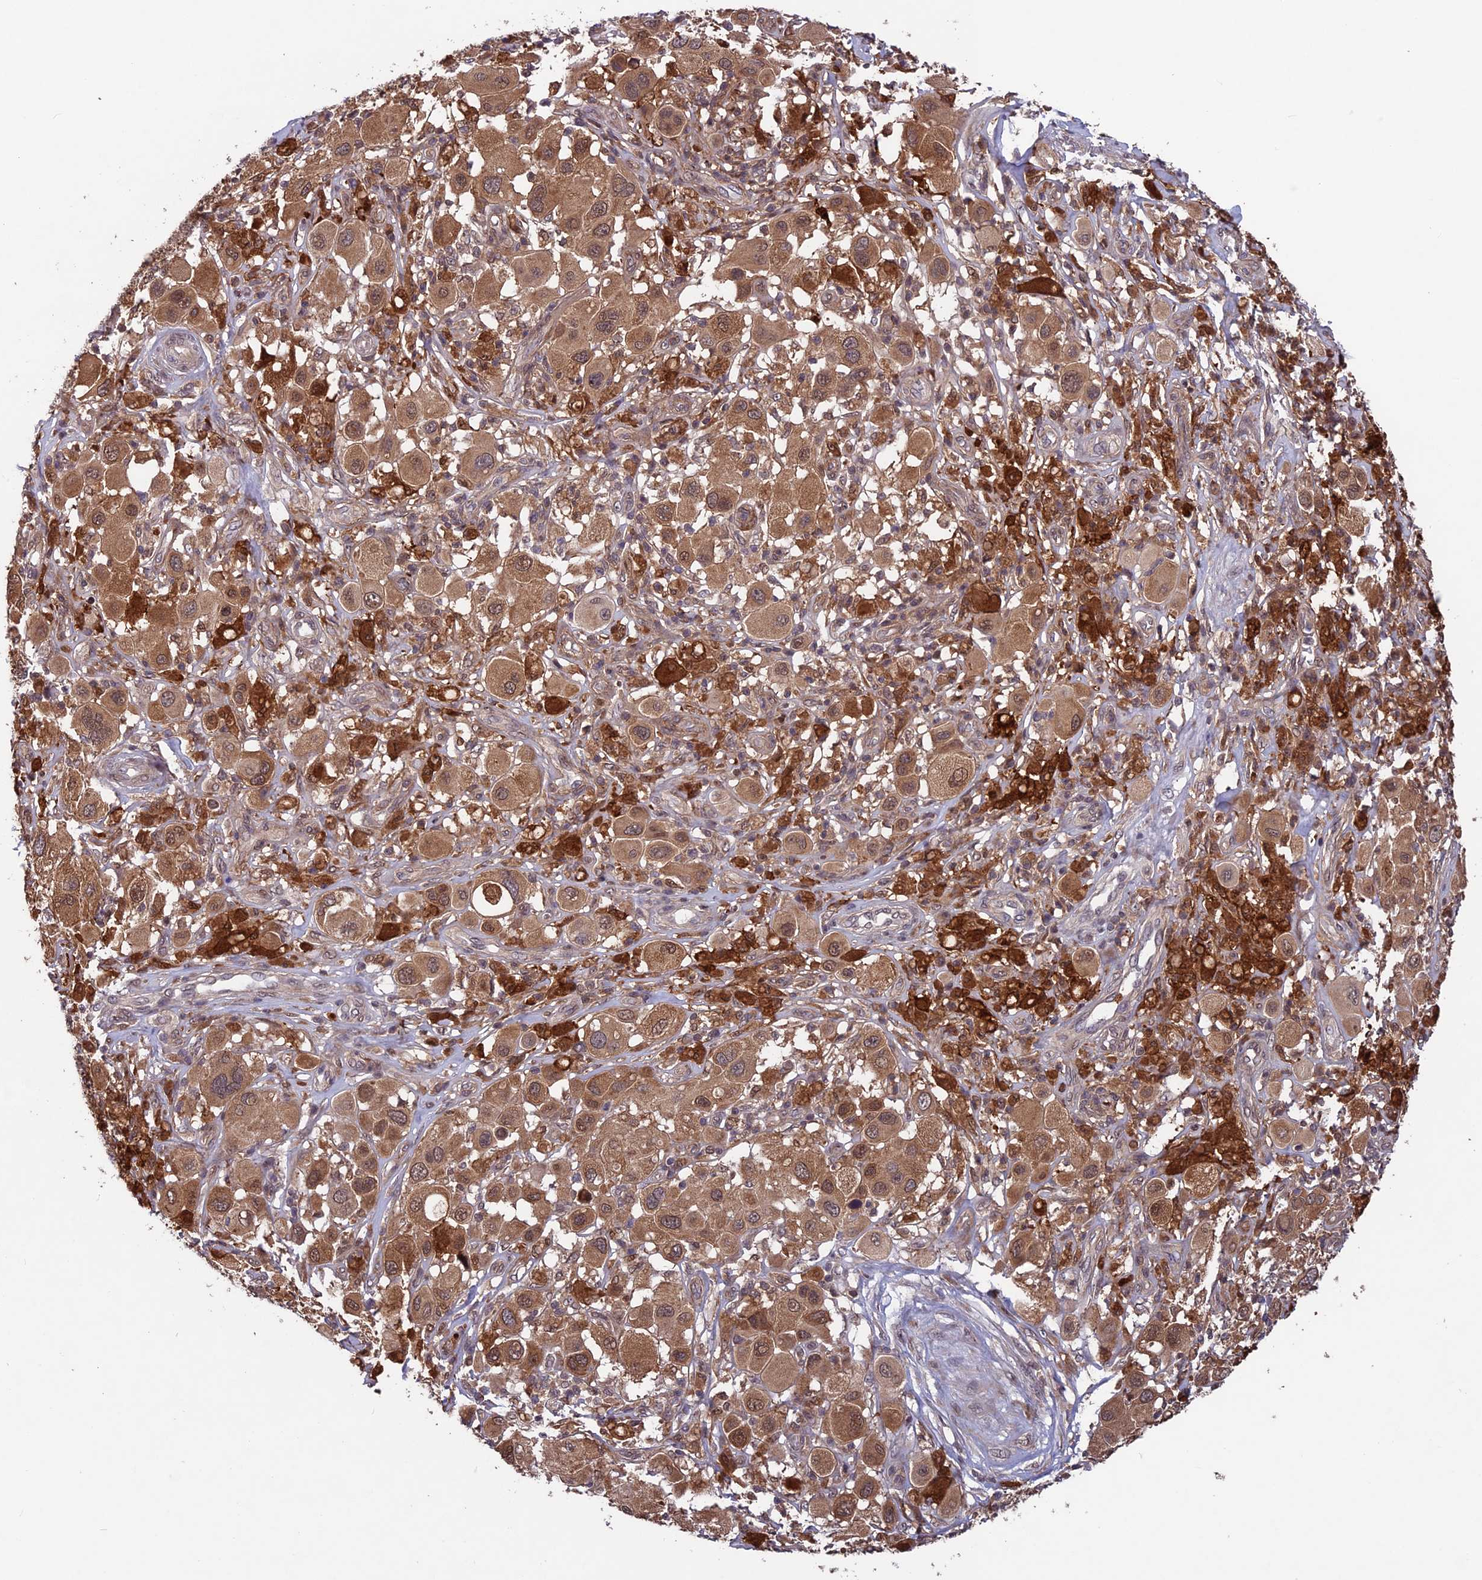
{"staining": {"intensity": "moderate", "quantity": ">75%", "location": "cytoplasmic/membranous,nuclear"}, "tissue": "melanoma", "cell_type": "Tumor cells", "image_type": "cancer", "snomed": [{"axis": "morphology", "description": "Malignant melanoma, Metastatic site"}, {"axis": "topography", "description": "Skin"}], "caption": "Protein expression analysis of malignant melanoma (metastatic site) demonstrates moderate cytoplasmic/membranous and nuclear staining in approximately >75% of tumor cells.", "gene": "MAST2", "patient": {"sex": "male", "age": 41}}